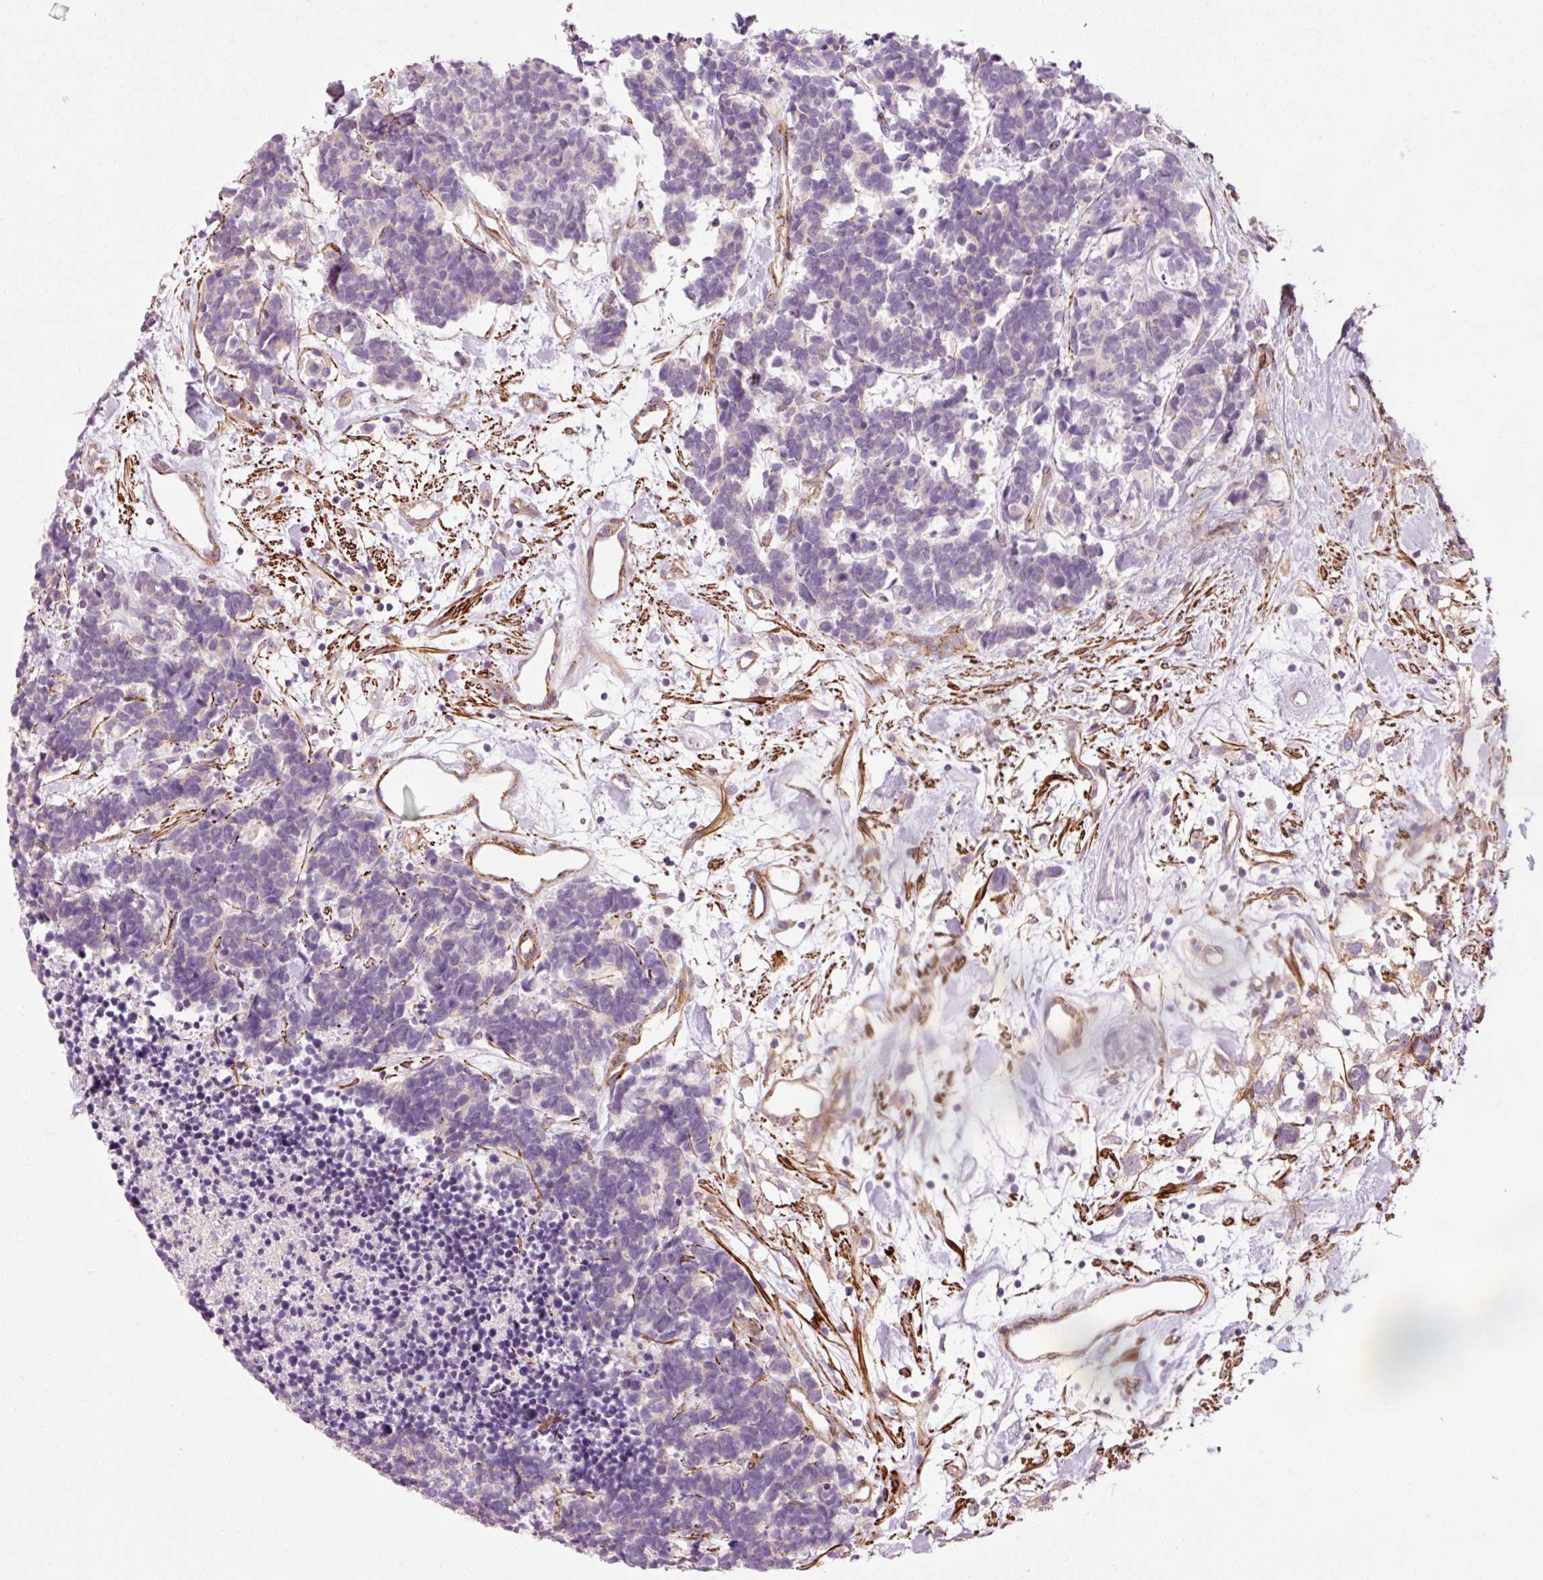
{"staining": {"intensity": "negative", "quantity": "none", "location": "none"}, "tissue": "carcinoid", "cell_type": "Tumor cells", "image_type": "cancer", "snomed": [{"axis": "morphology", "description": "Carcinoma, NOS"}, {"axis": "morphology", "description": "Carcinoid, malignant, NOS"}, {"axis": "topography", "description": "Urinary bladder"}], "caption": "Tumor cells are negative for protein expression in human carcinoid. (DAB IHC with hematoxylin counter stain).", "gene": "ANKRD20A1", "patient": {"sex": "male", "age": 57}}